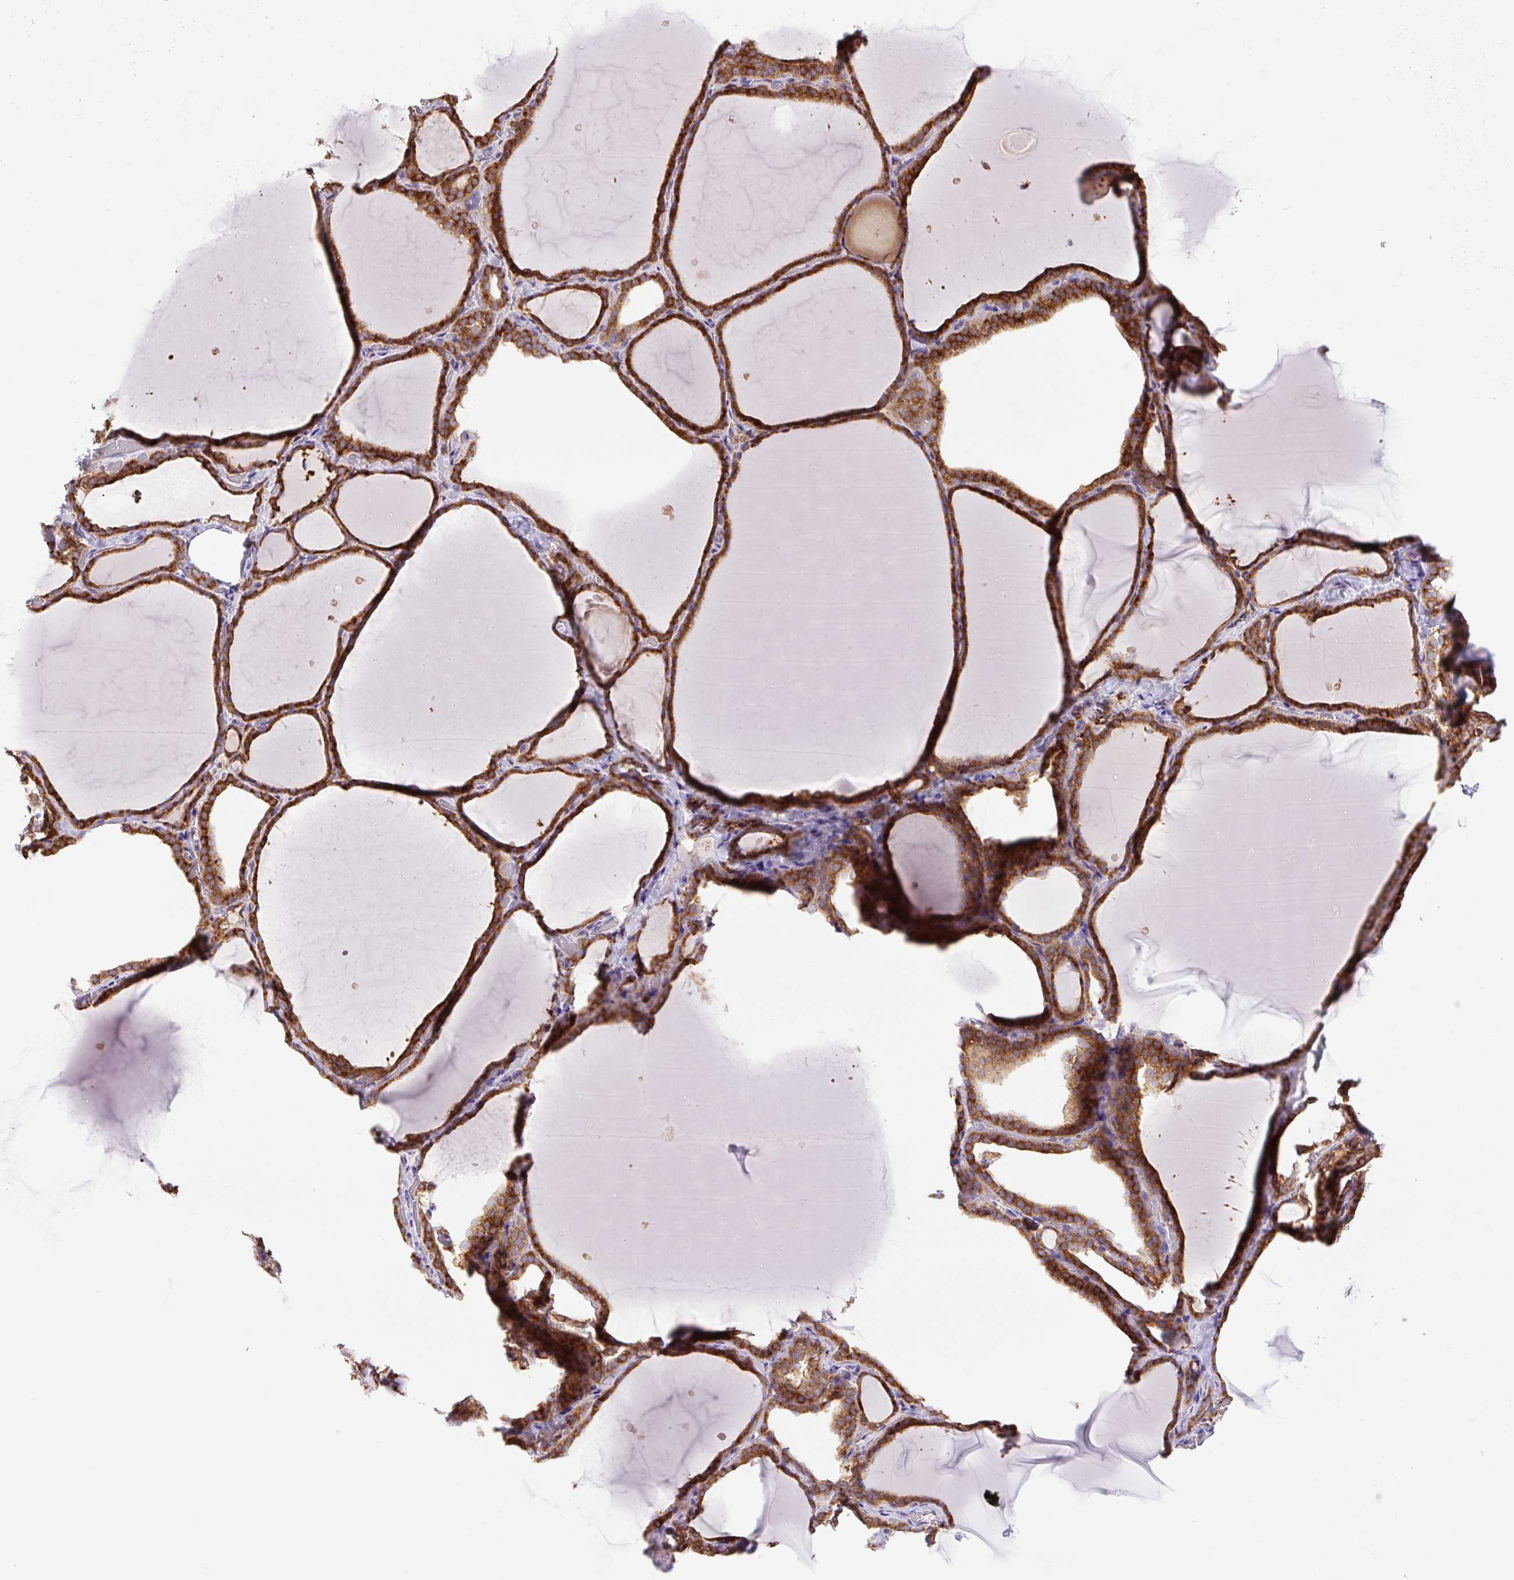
{"staining": {"intensity": "strong", "quantity": ">75%", "location": "cytoplasmic/membranous"}, "tissue": "thyroid gland", "cell_type": "Glandular cells", "image_type": "normal", "snomed": [{"axis": "morphology", "description": "Normal tissue, NOS"}, {"axis": "topography", "description": "Thyroid gland"}], "caption": "Immunohistochemistry staining of unremarkable thyroid gland, which reveals high levels of strong cytoplasmic/membranous expression in approximately >75% of glandular cells indicating strong cytoplasmic/membranous protein expression. The staining was performed using DAB (3,3'-diaminobenzidine) (brown) for protein detection and nuclei were counterstained in hematoxylin (blue).", "gene": "POFUT1", "patient": {"sex": "female", "age": 22}}